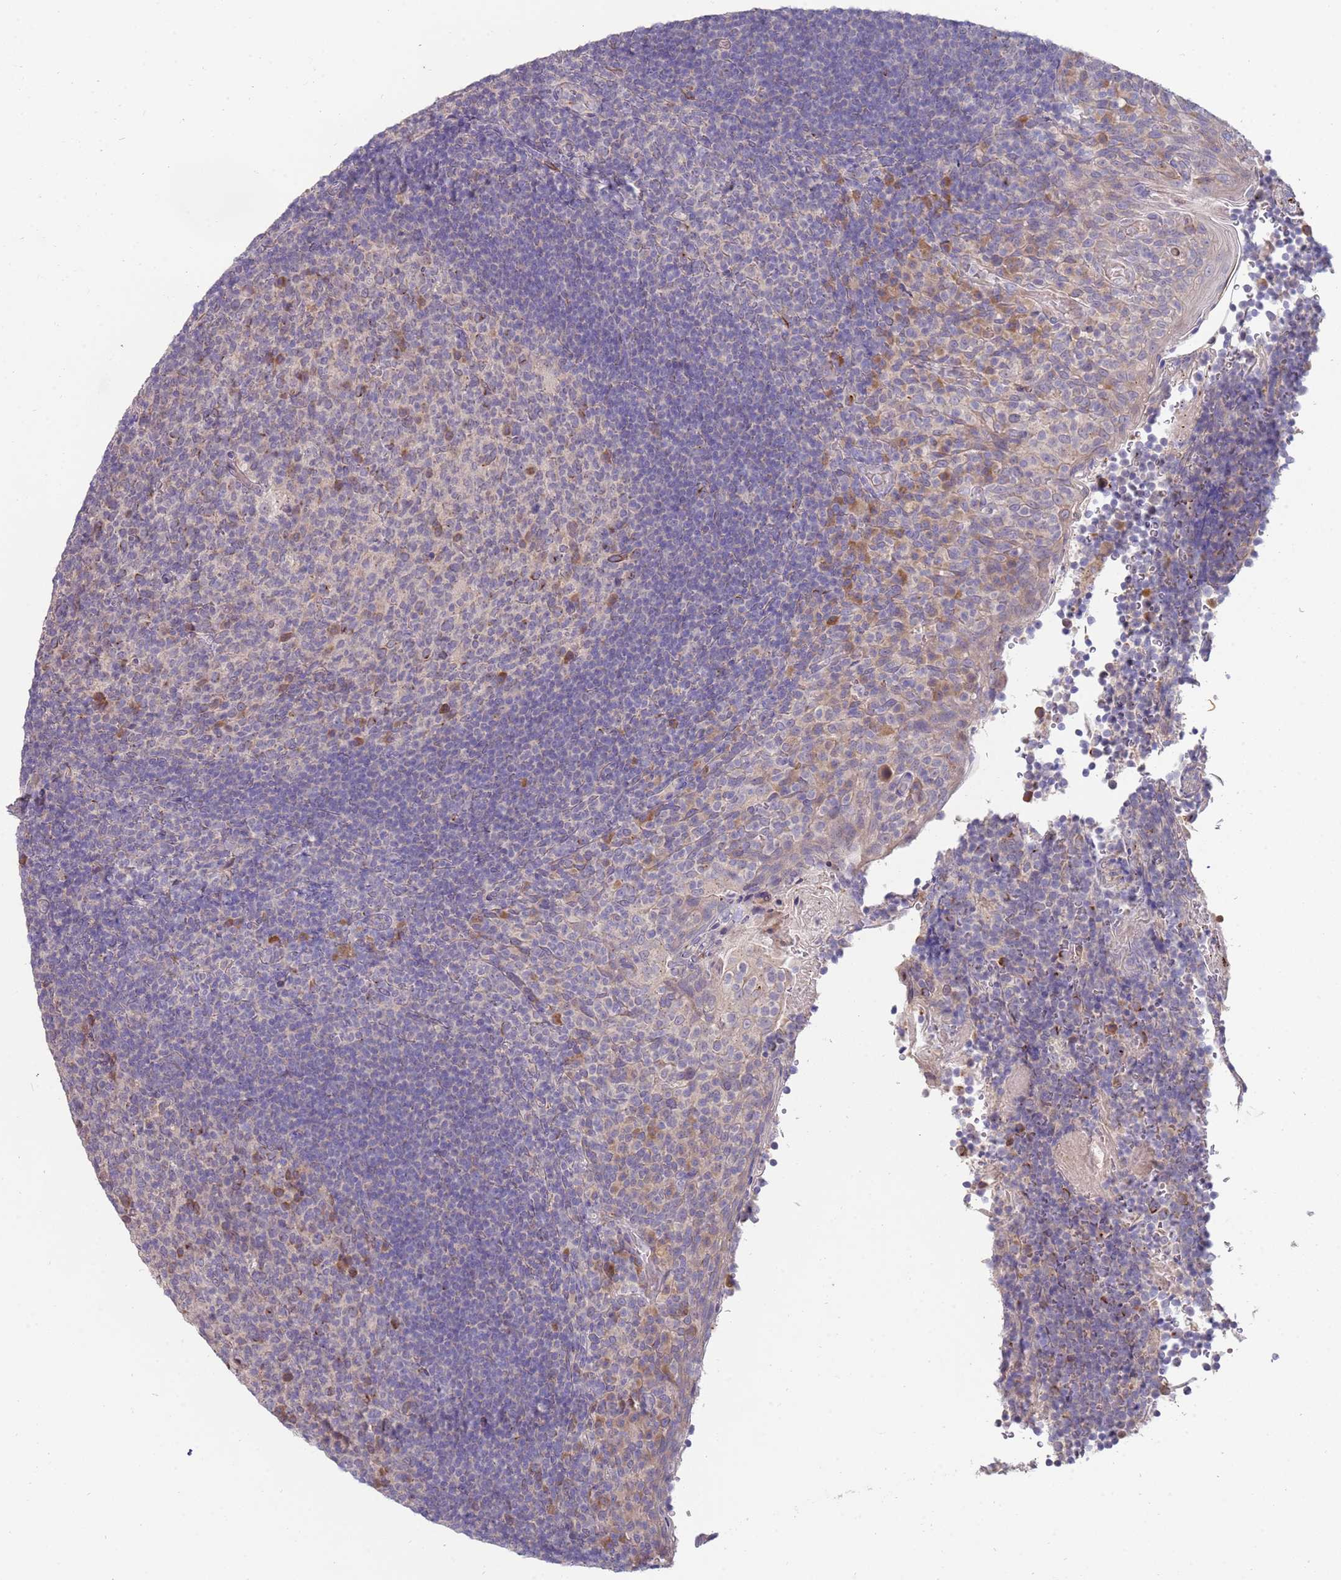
{"staining": {"intensity": "moderate", "quantity": "<25%", "location": "cytoplasmic/membranous"}, "tissue": "tonsil", "cell_type": "Germinal center cells", "image_type": "normal", "snomed": [{"axis": "morphology", "description": "Normal tissue, NOS"}, {"axis": "topography", "description": "Tonsil"}], "caption": "Moderate cytoplasmic/membranous protein positivity is present in about <25% of germinal center cells in tonsil. (DAB IHC, brown staining for protein, blue staining for nuclei).", "gene": "NMUR2", "patient": {"sex": "female", "age": 10}}